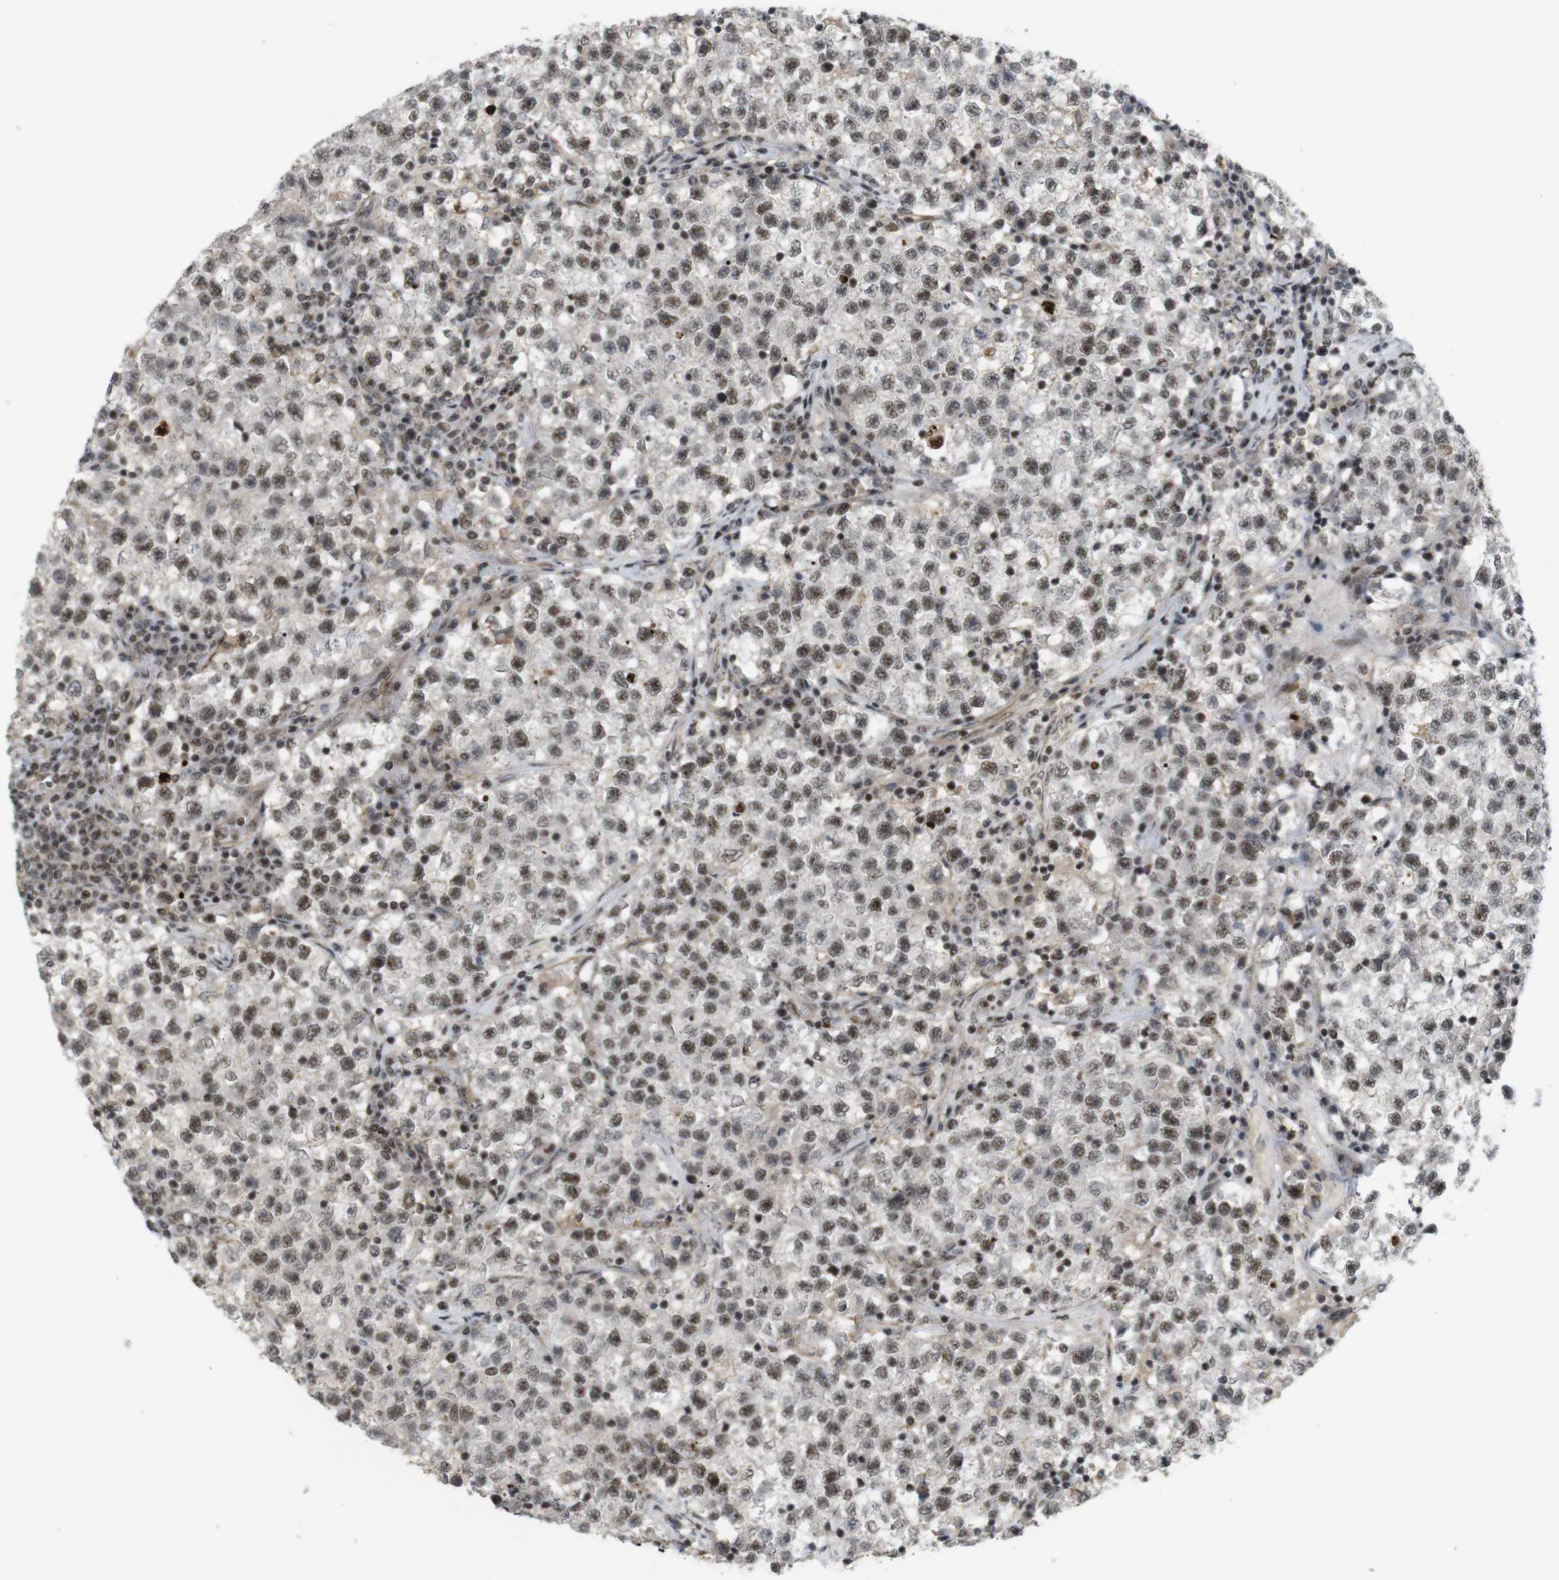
{"staining": {"intensity": "moderate", "quantity": ">75%", "location": "nuclear"}, "tissue": "testis cancer", "cell_type": "Tumor cells", "image_type": "cancer", "snomed": [{"axis": "morphology", "description": "Seminoma, NOS"}, {"axis": "topography", "description": "Testis"}], "caption": "Immunohistochemistry photomicrograph of testis seminoma stained for a protein (brown), which shows medium levels of moderate nuclear positivity in approximately >75% of tumor cells.", "gene": "SP2", "patient": {"sex": "male", "age": 22}}